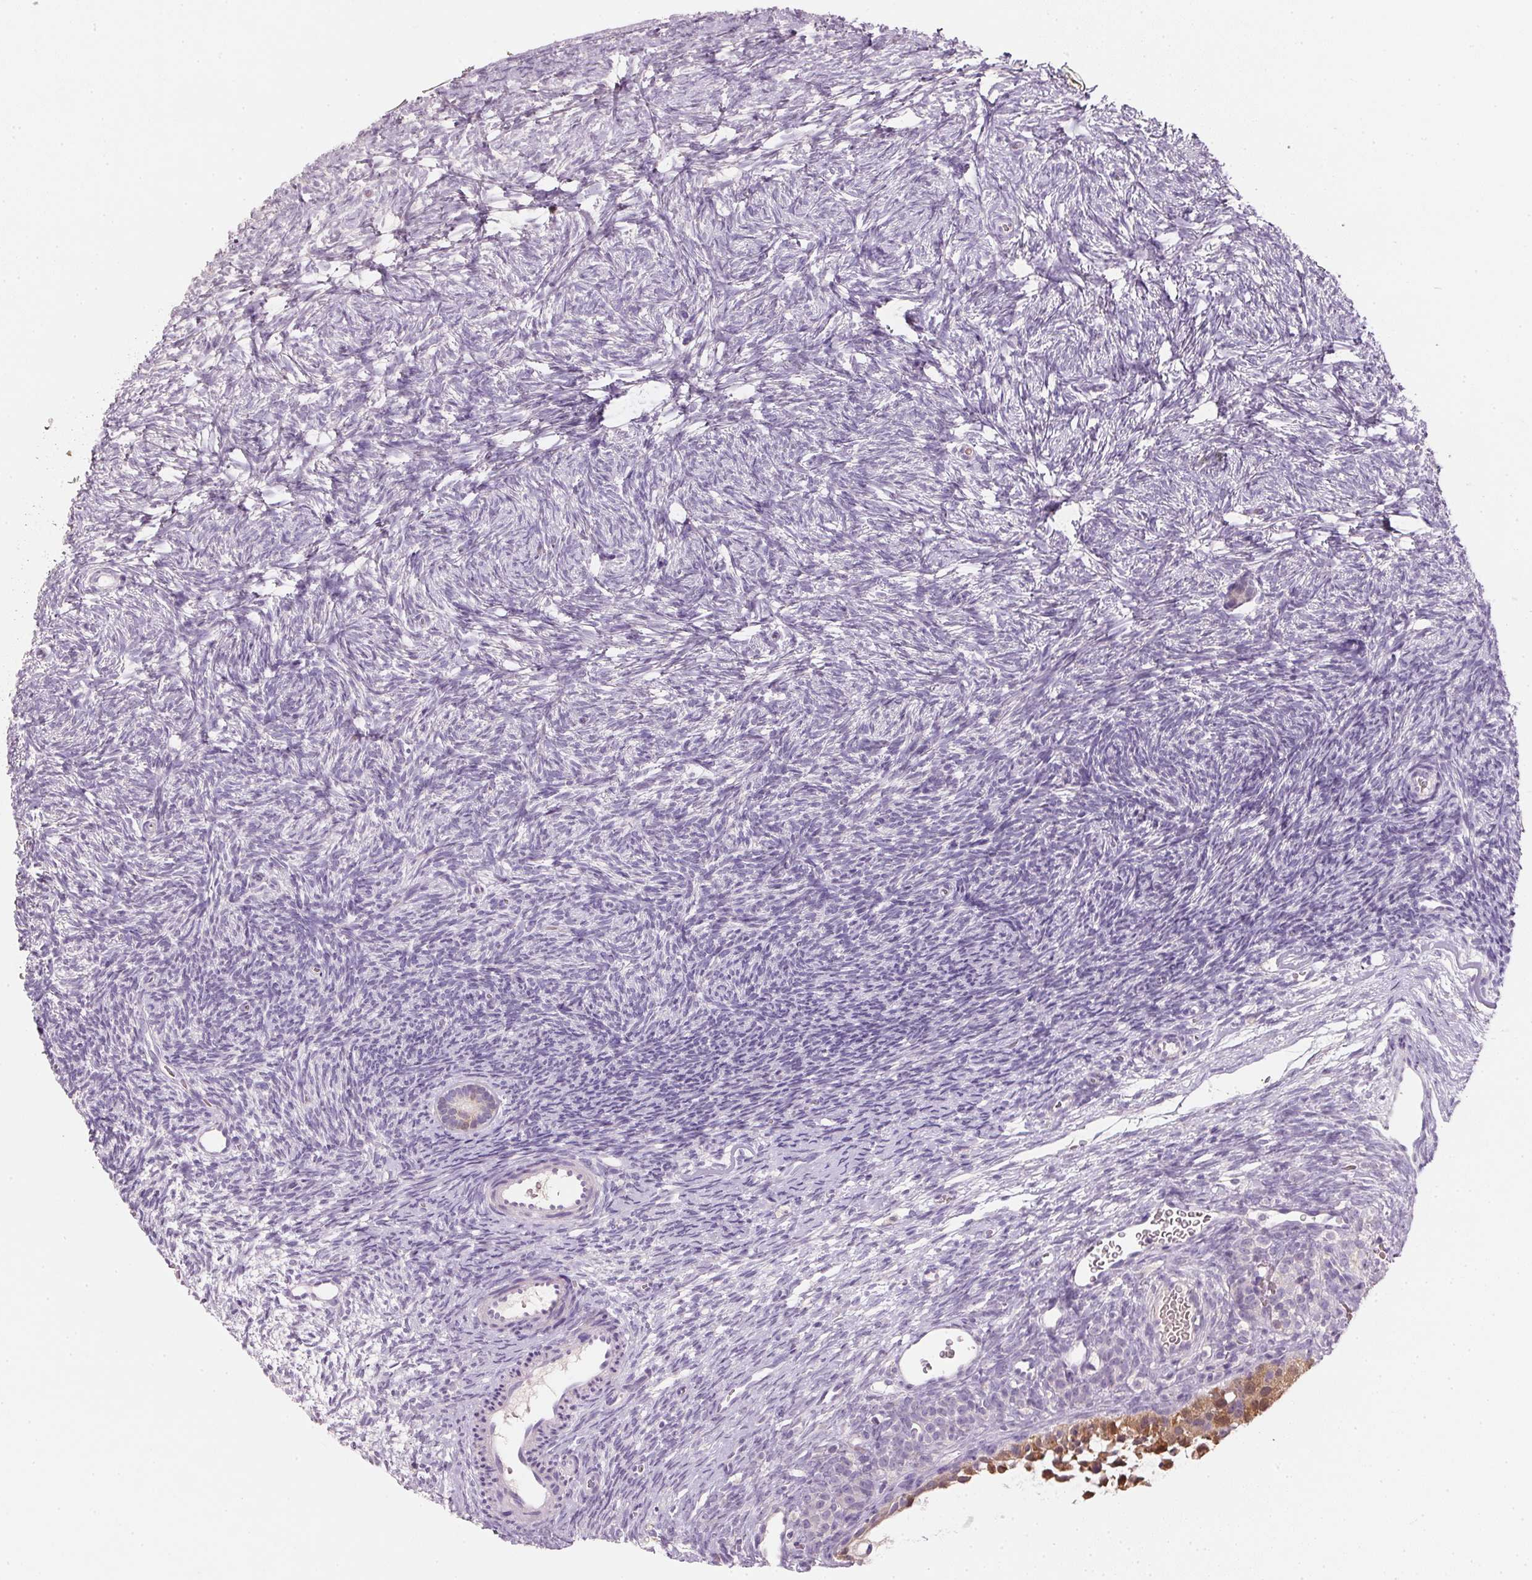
{"staining": {"intensity": "moderate", "quantity": "<25%", "location": "cytoplasmic/membranous,nuclear"}, "tissue": "ovary", "cell_type": "Follicle cells", "image_type": "normal", "snomed": [{"axis": "morphology", "description": "Normal tissue, NOS"}, {"axis": "topography", "description": "Ovary"}], "caption": "Approximately <25% of follicle cells in normal ovary exhibit moderate cytoplasmic/membranous,nuclear protein staining as visualized by brown immunohistochemical staining.", "gene": "HSD17B1", "patient": {"sex": "female", "age": 34}}